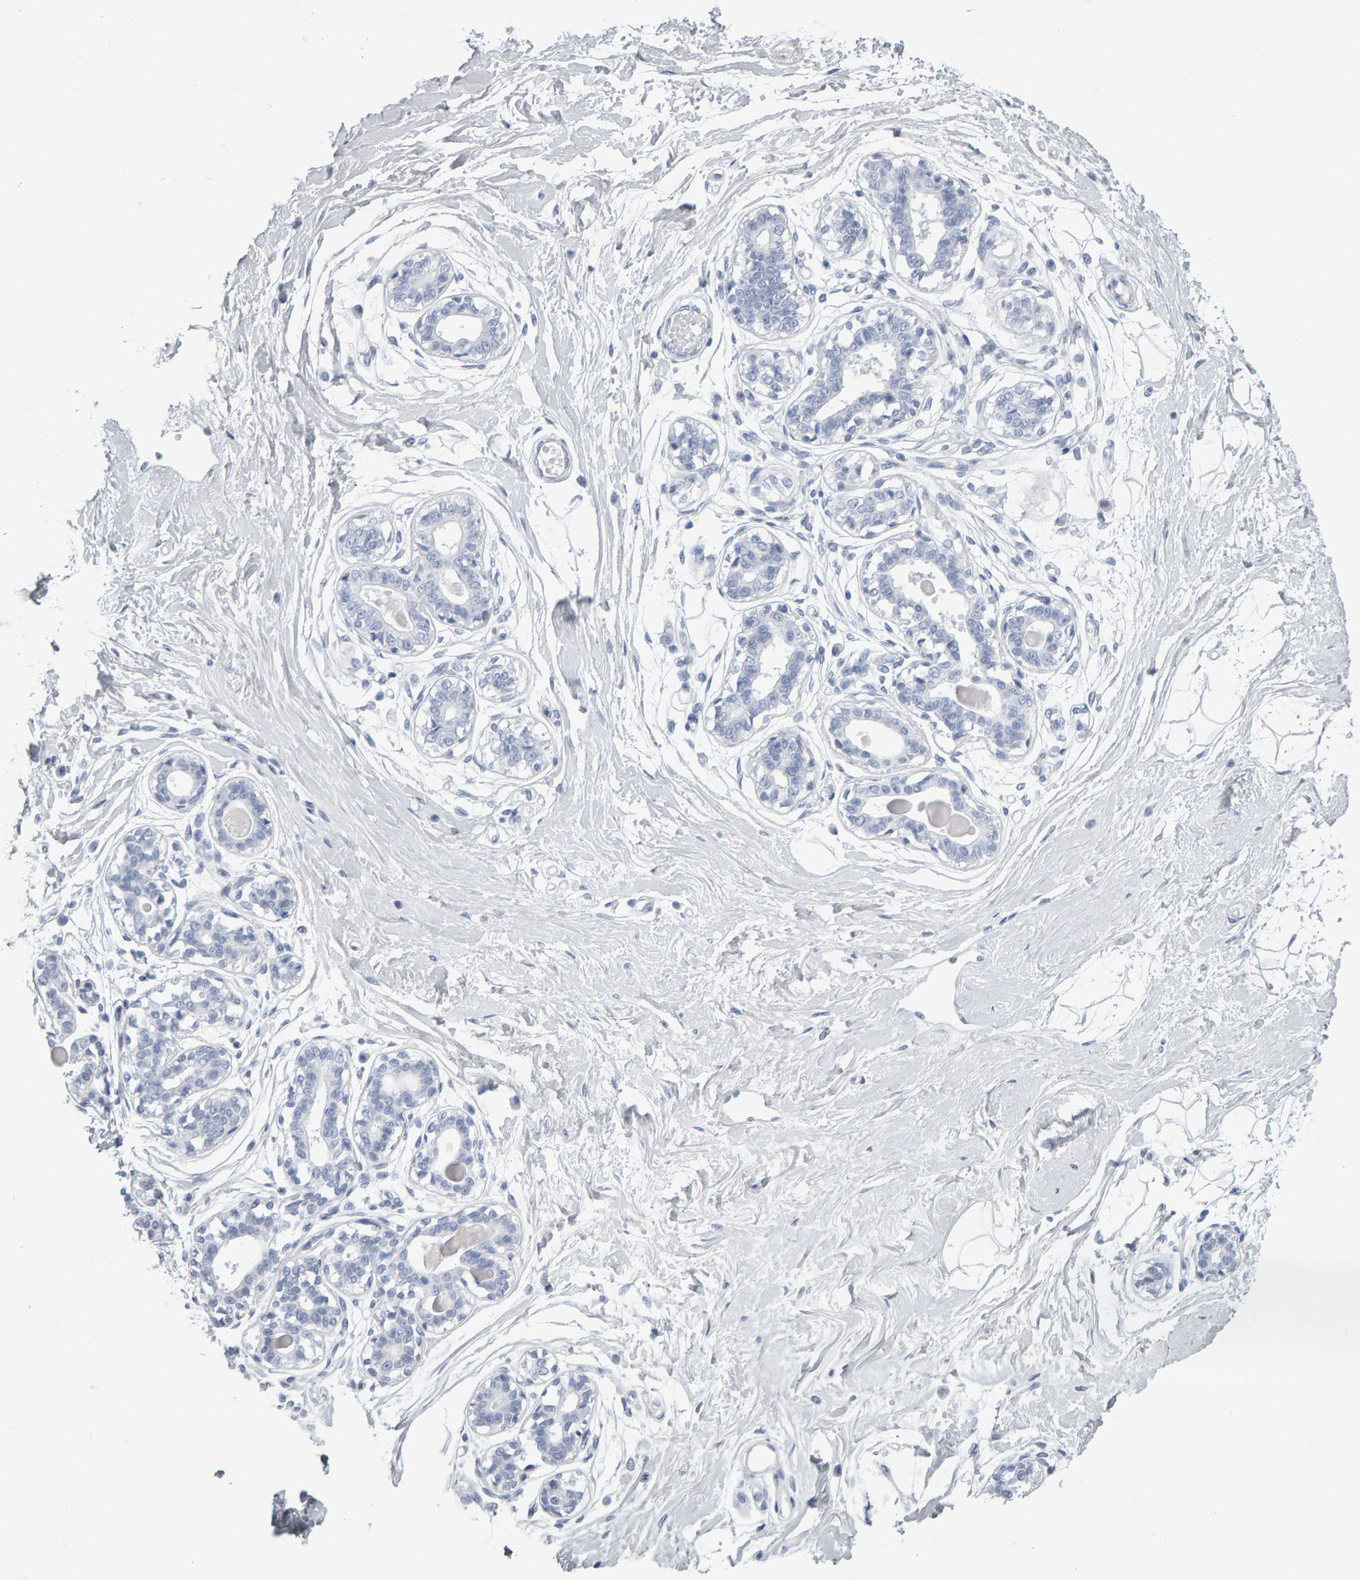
{"staining": {"intensity": "negative", "quantity": "none", "location": "none"}, "tissue": "breast", "cell_type": "Adipocytes", "image_type": "normal", "snomed": [{"axis": "morphology", "description": "Normal tissue, NOS"}, {"axis": "topography", "description": "Breast"}], "caption": "This is an immunohistochemistry photomicrograph of unremarkable breast. There is no staining in adipocytes.", "gene": "NCDN", "patient": {"sex": "female", "age": 45}}